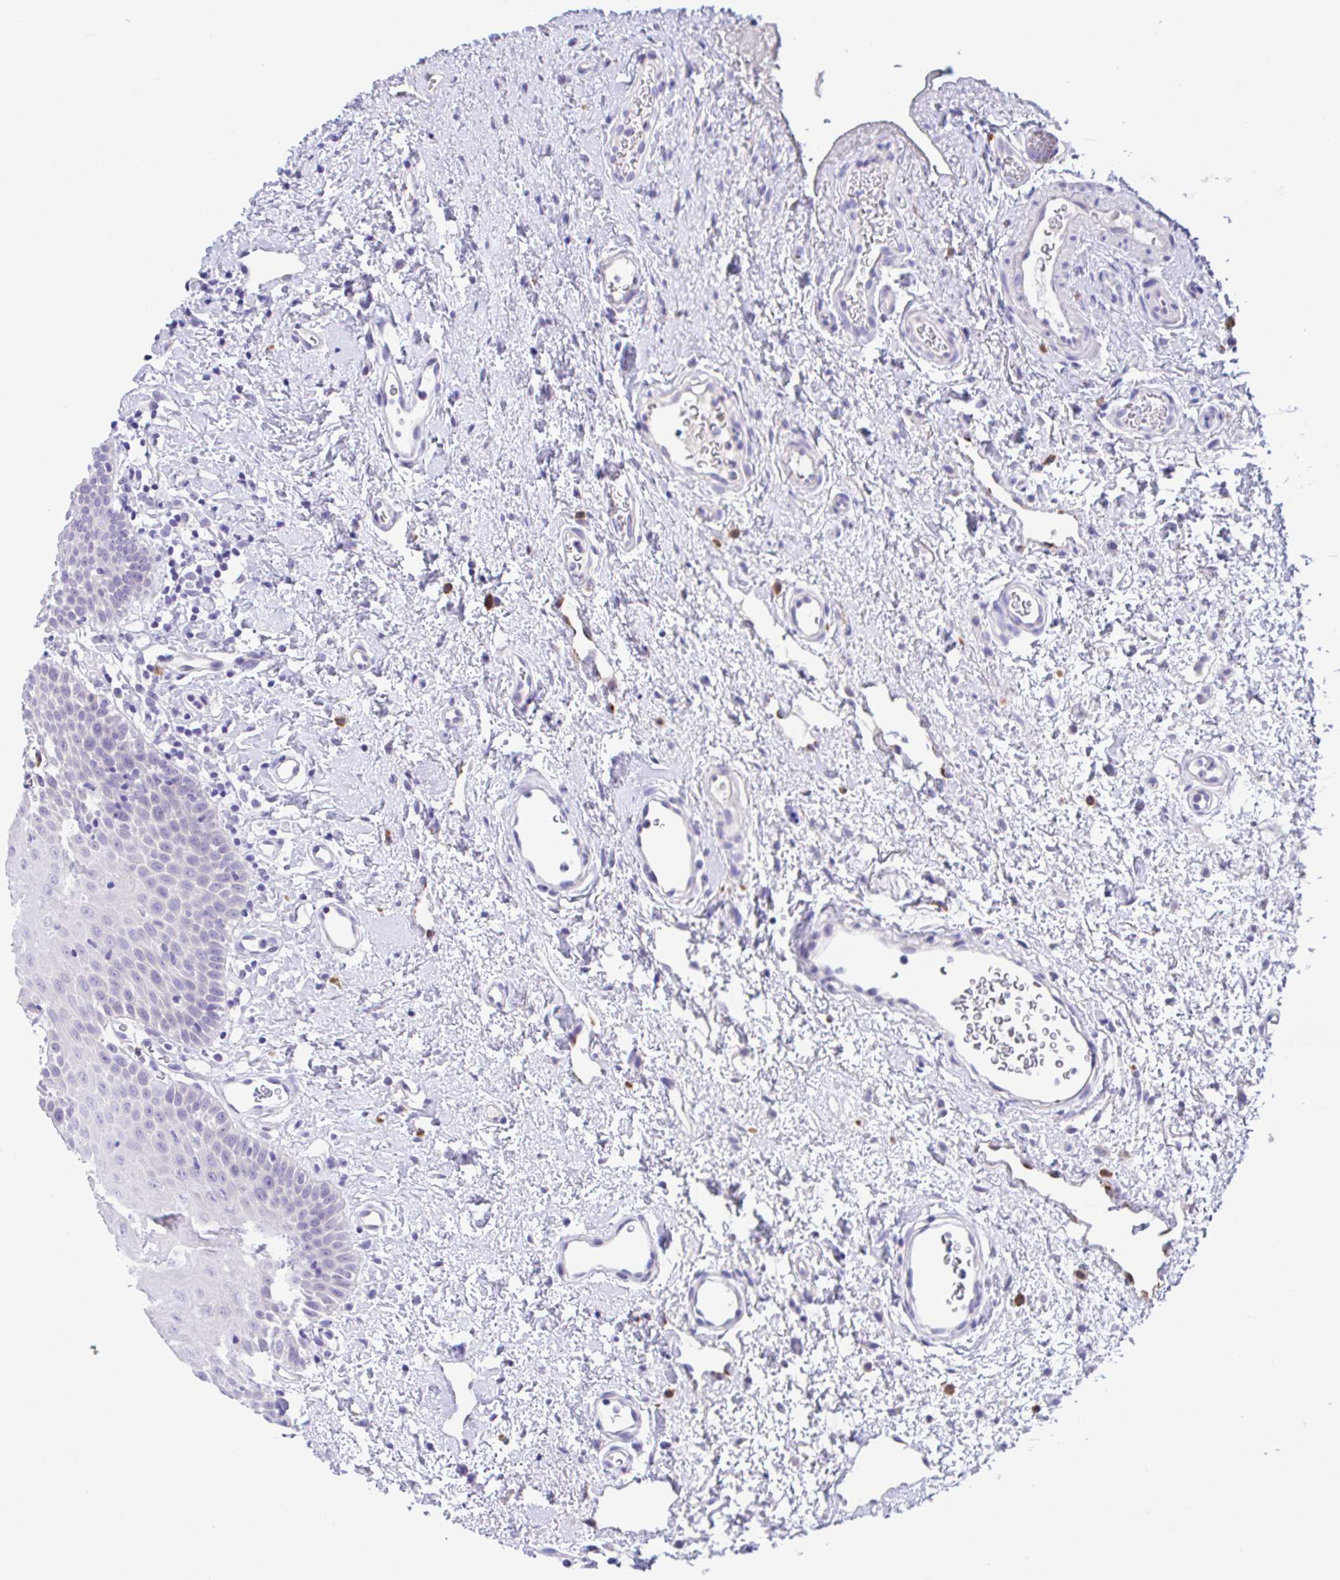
{"staining": {"intensity": "negative", "quantity": "none", "location": "none"}, "tissue": "oral mucosa", "cell_type": "Squamous epithelial cells", "image_type": "normal", "snomed": [{"axis": "morphology", "description": "Normal tissue, NOS"}, {"axis": "topography", "description": "Oral tissue"}, {"axis": "topography", "description": "Head-Neck"}], "caption": "The histopathology image reveals no significant positivity in squamous epithelial cells of oral mucosa.", "gene": "HACD4", "patient": {"sex": "female", "age": 55}}